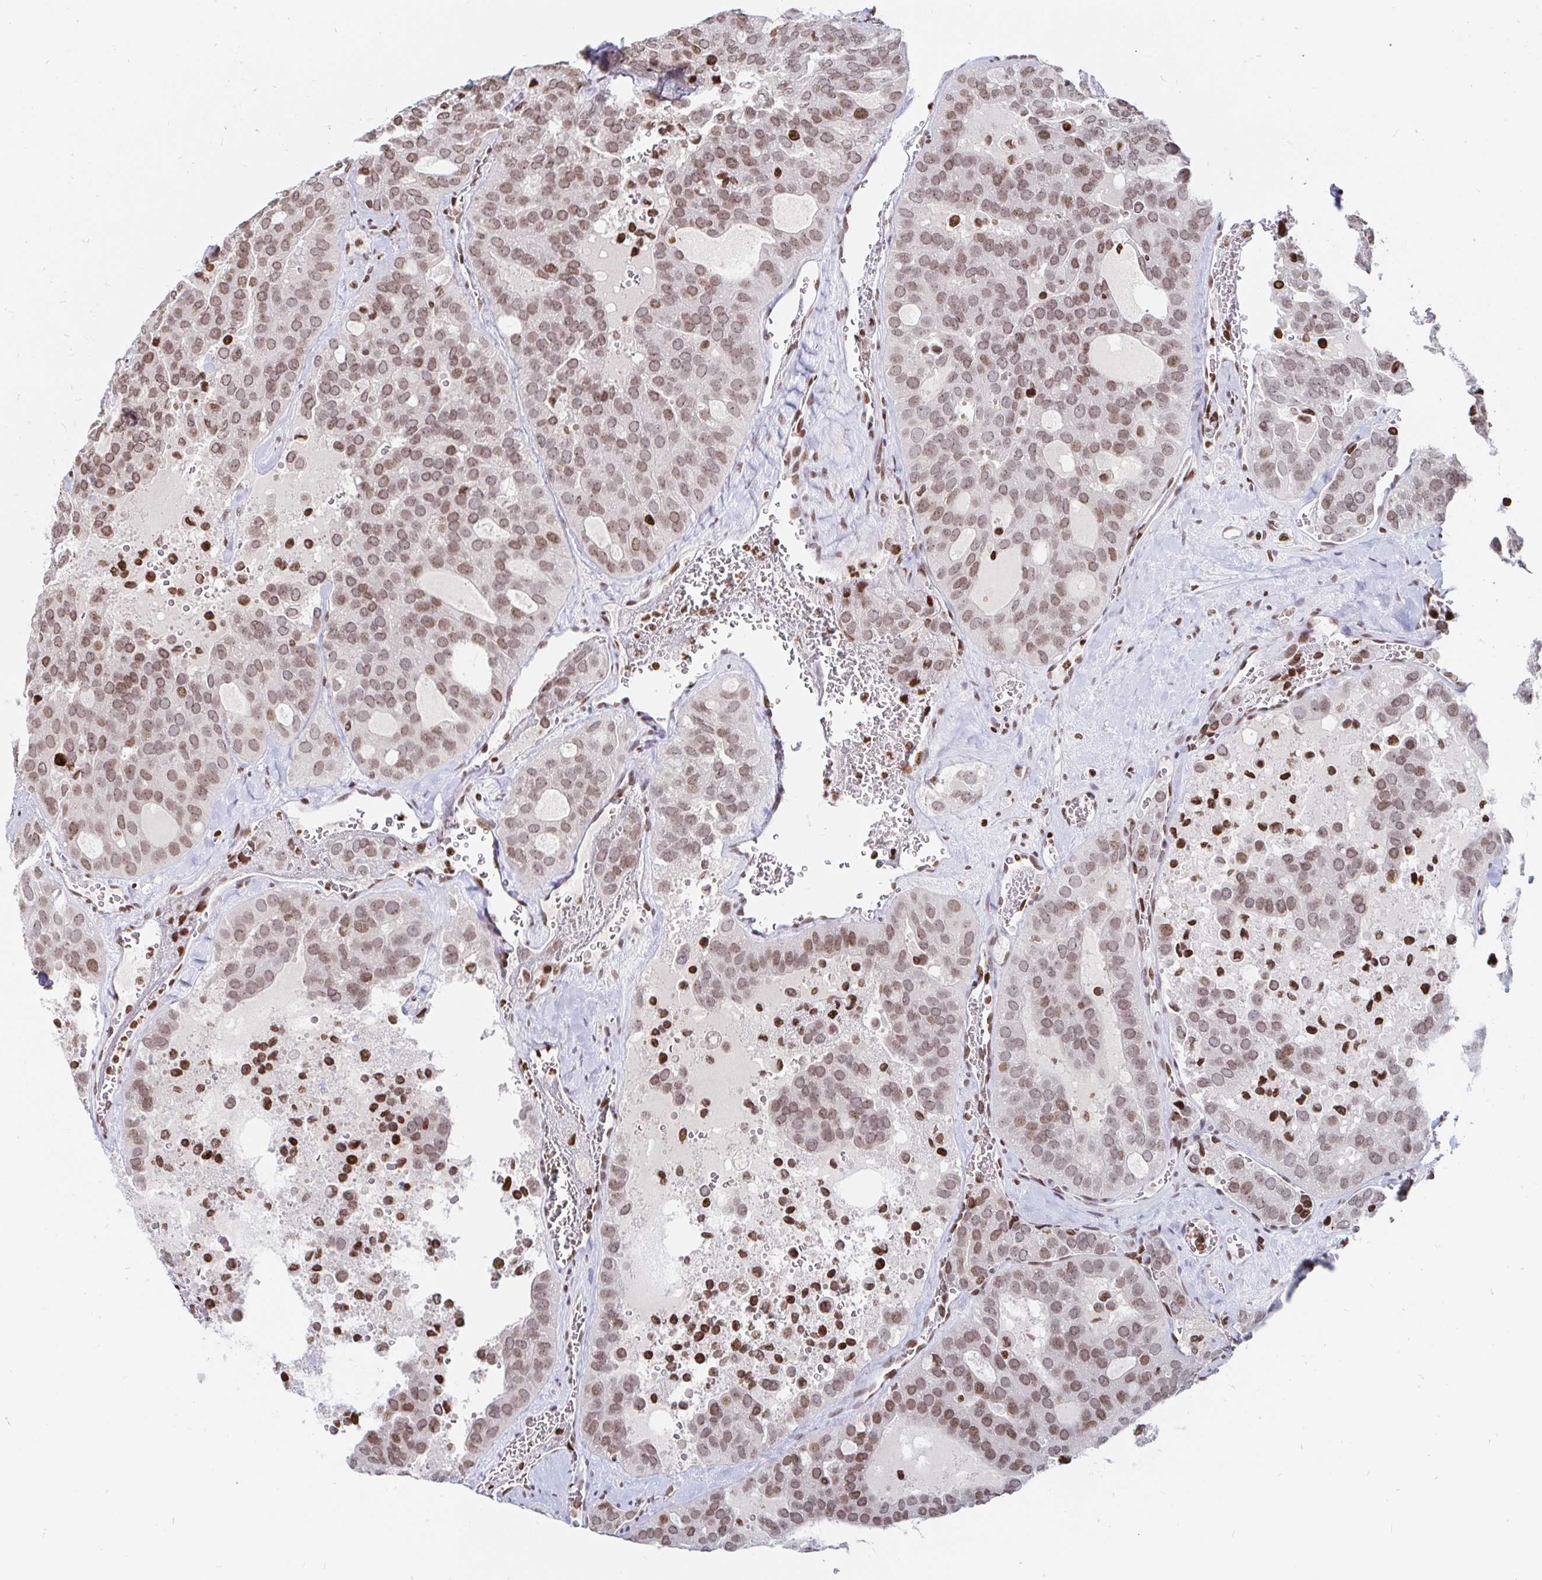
{"staining": {"intensity": "moderate", "quantity": ">75%", "location": "nuclear"}, "tissue": "thyroid cancer", "cell_type": "Tumor cells", "image_type": "cancer", "snomed": [{"axis": "morphology", "description": "Follicular adenoma carcinoma, NOS"}, {"axis": "topography", "description": "Thyroid gland"}], "caption": "Protein staining exhibits moderate nuclear staining in about >75% of tumor cells in follicular adenoma carcinoma (thyroid).", "gene": "HOXC10", "patient": {"sex": "male", "age": 75}}